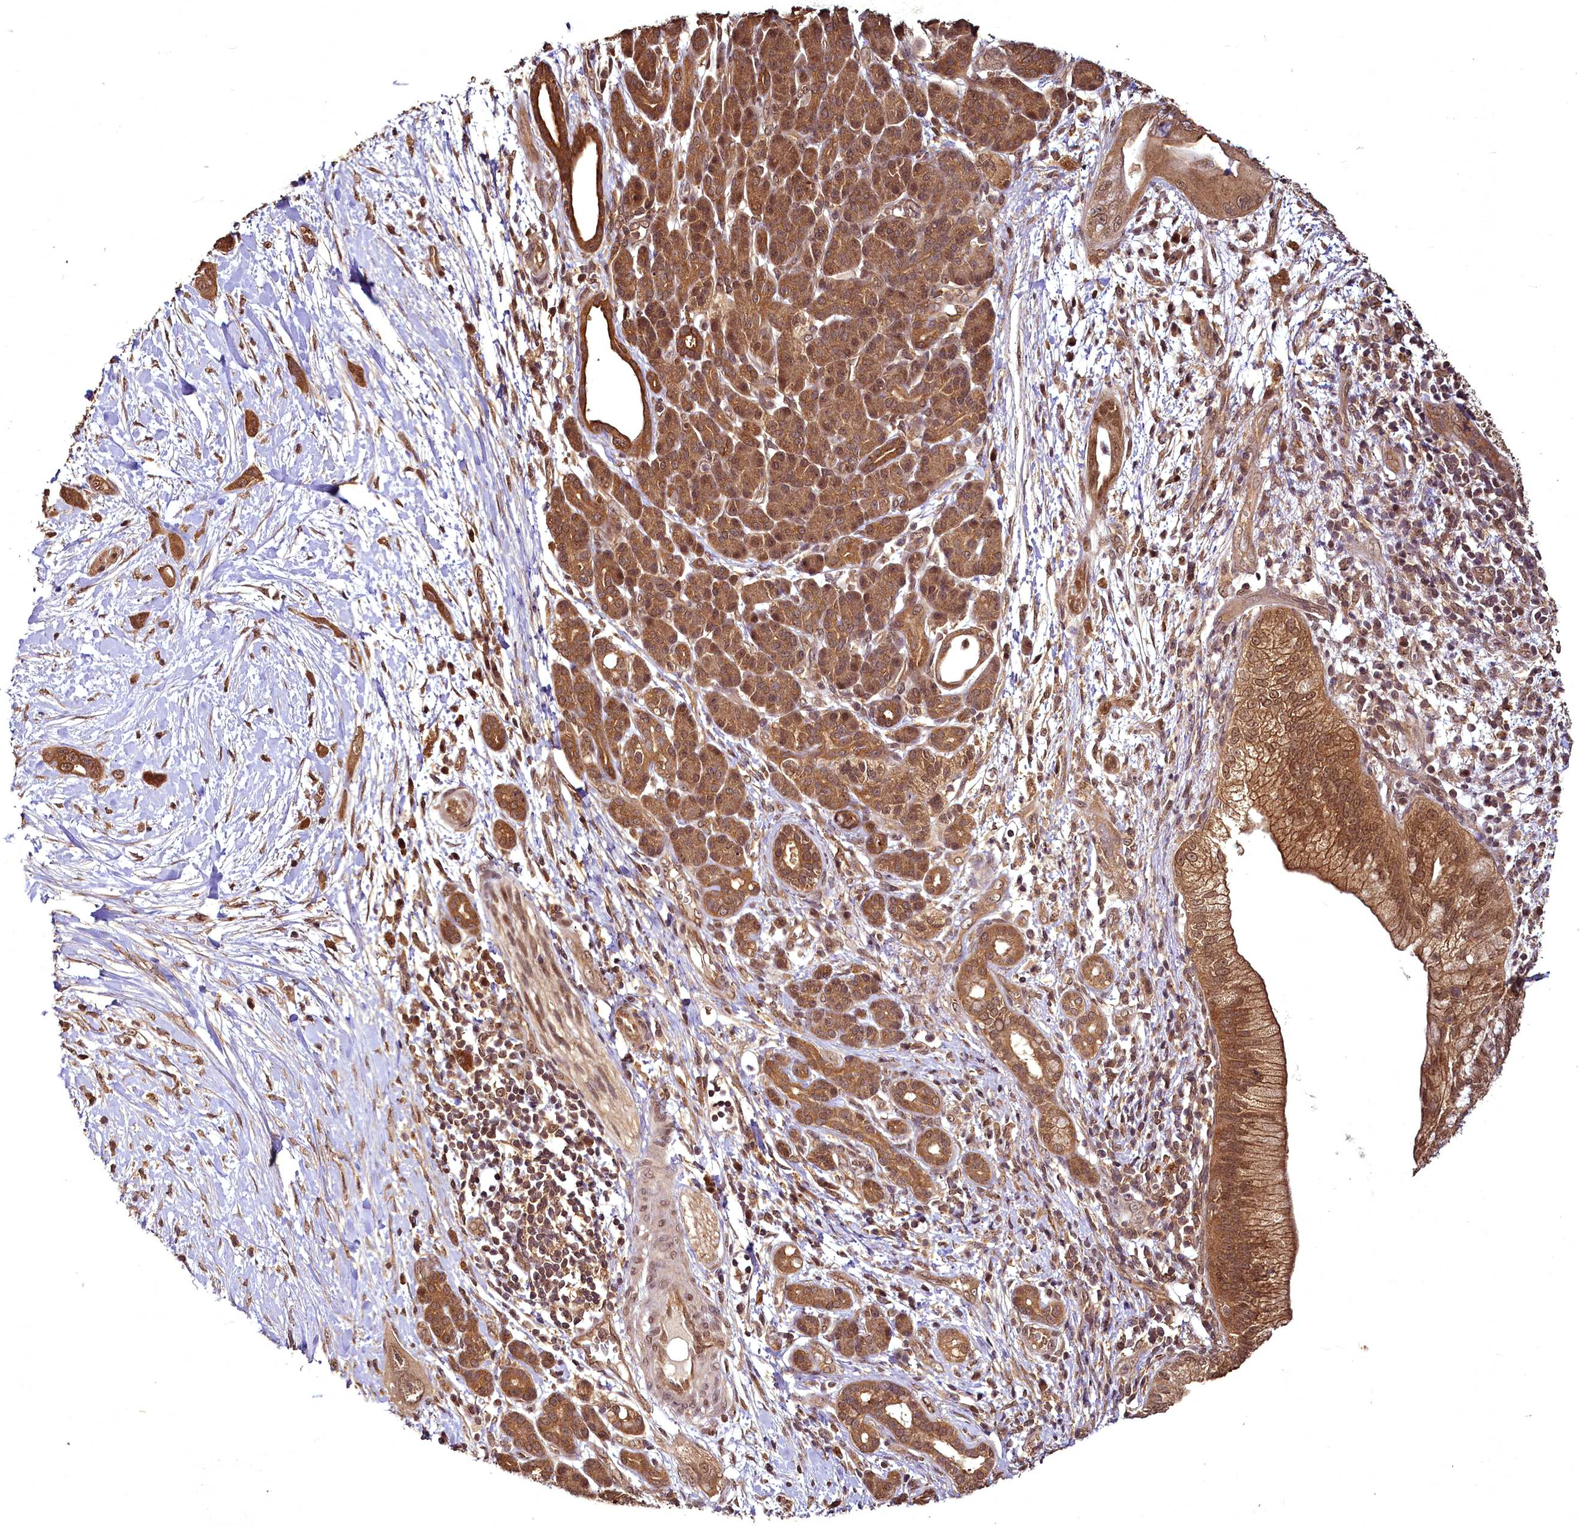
{"staining": {"intensity": "moderate", "quantity": ">75%", "location": "cytoplasmic/membranous,nuclear"}, "tissue": "pancreatic cancer", "cell_type": "Tumor cells", "image_type": "cancer", "snomed": [{"axis": "morphology", "description": "Adenocarcinoma, NOS"}, {"axis": "topography", "description": "Pancreas"}], "caption": "An image of adenocarcinoma (pancreatic) stained for a protein shows moderate cytoplasmic/membranous and nuclear brown staining in tumor cells.", "gene": "VPS51", "patient": {"sex": "male", "age": 59}}